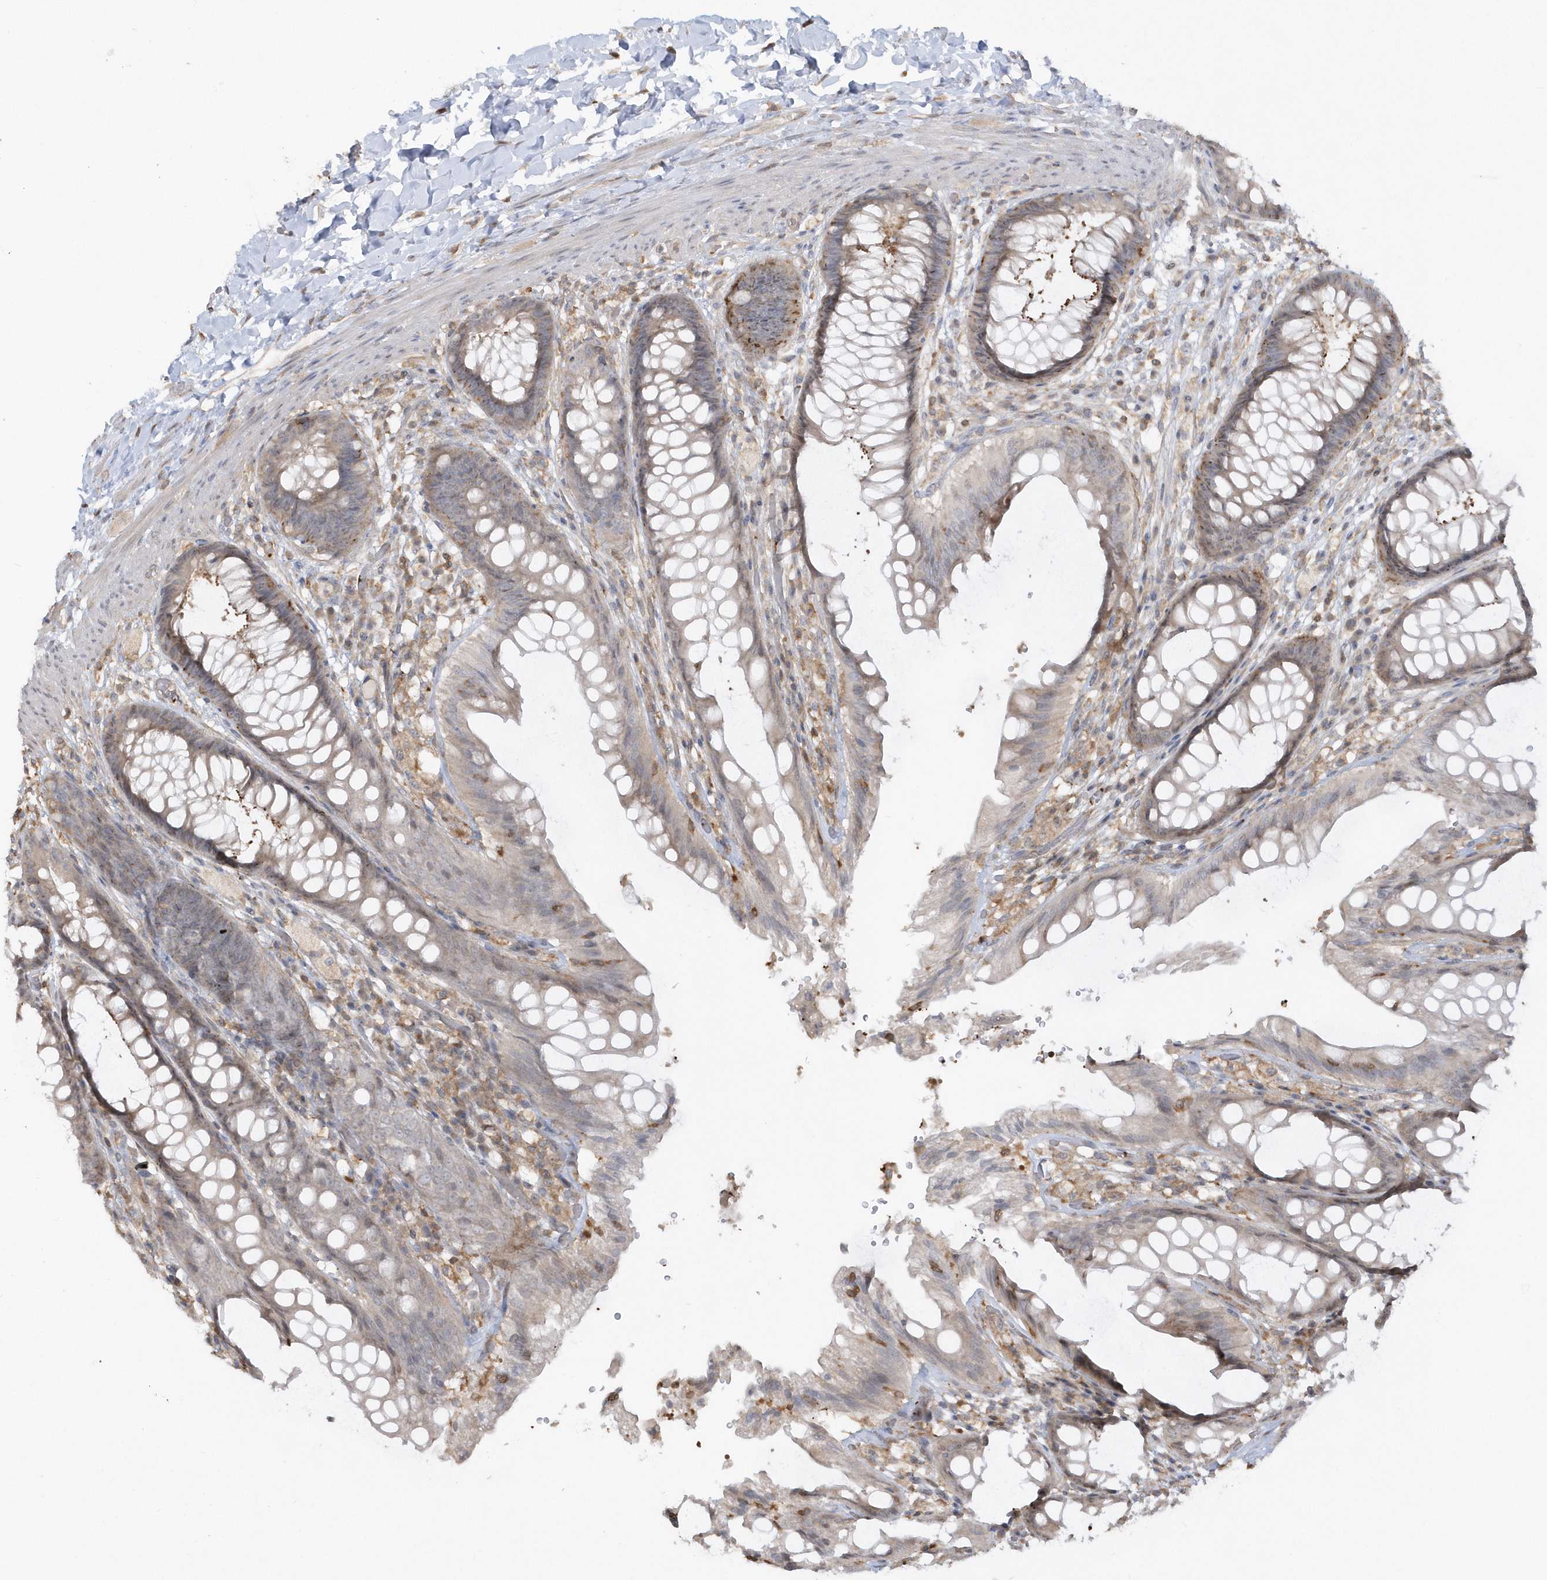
{"staining": {"intensity": "weak", "quantity": "25%-75%", "location": "cytoplasmic/membranous"}, "tissue": "rectum", "cell_type": "Glandular cells", "image_type": "normal", "snomed": [{"axis": "morphology", "description": "Normal tissue, NOS"}, {"axis": "topography", "description": "Rectum"}], "caption": "Rectum stained for a protein demonstrates weak cytoplasmic/membranous positivity in glandular cells. (Stains: DAB in brown, nuclei in blue, Microscopy: brightfield microscopy at high magnification).", "gene": "BSN", "patient": {"sex": "female", "age": 46}}